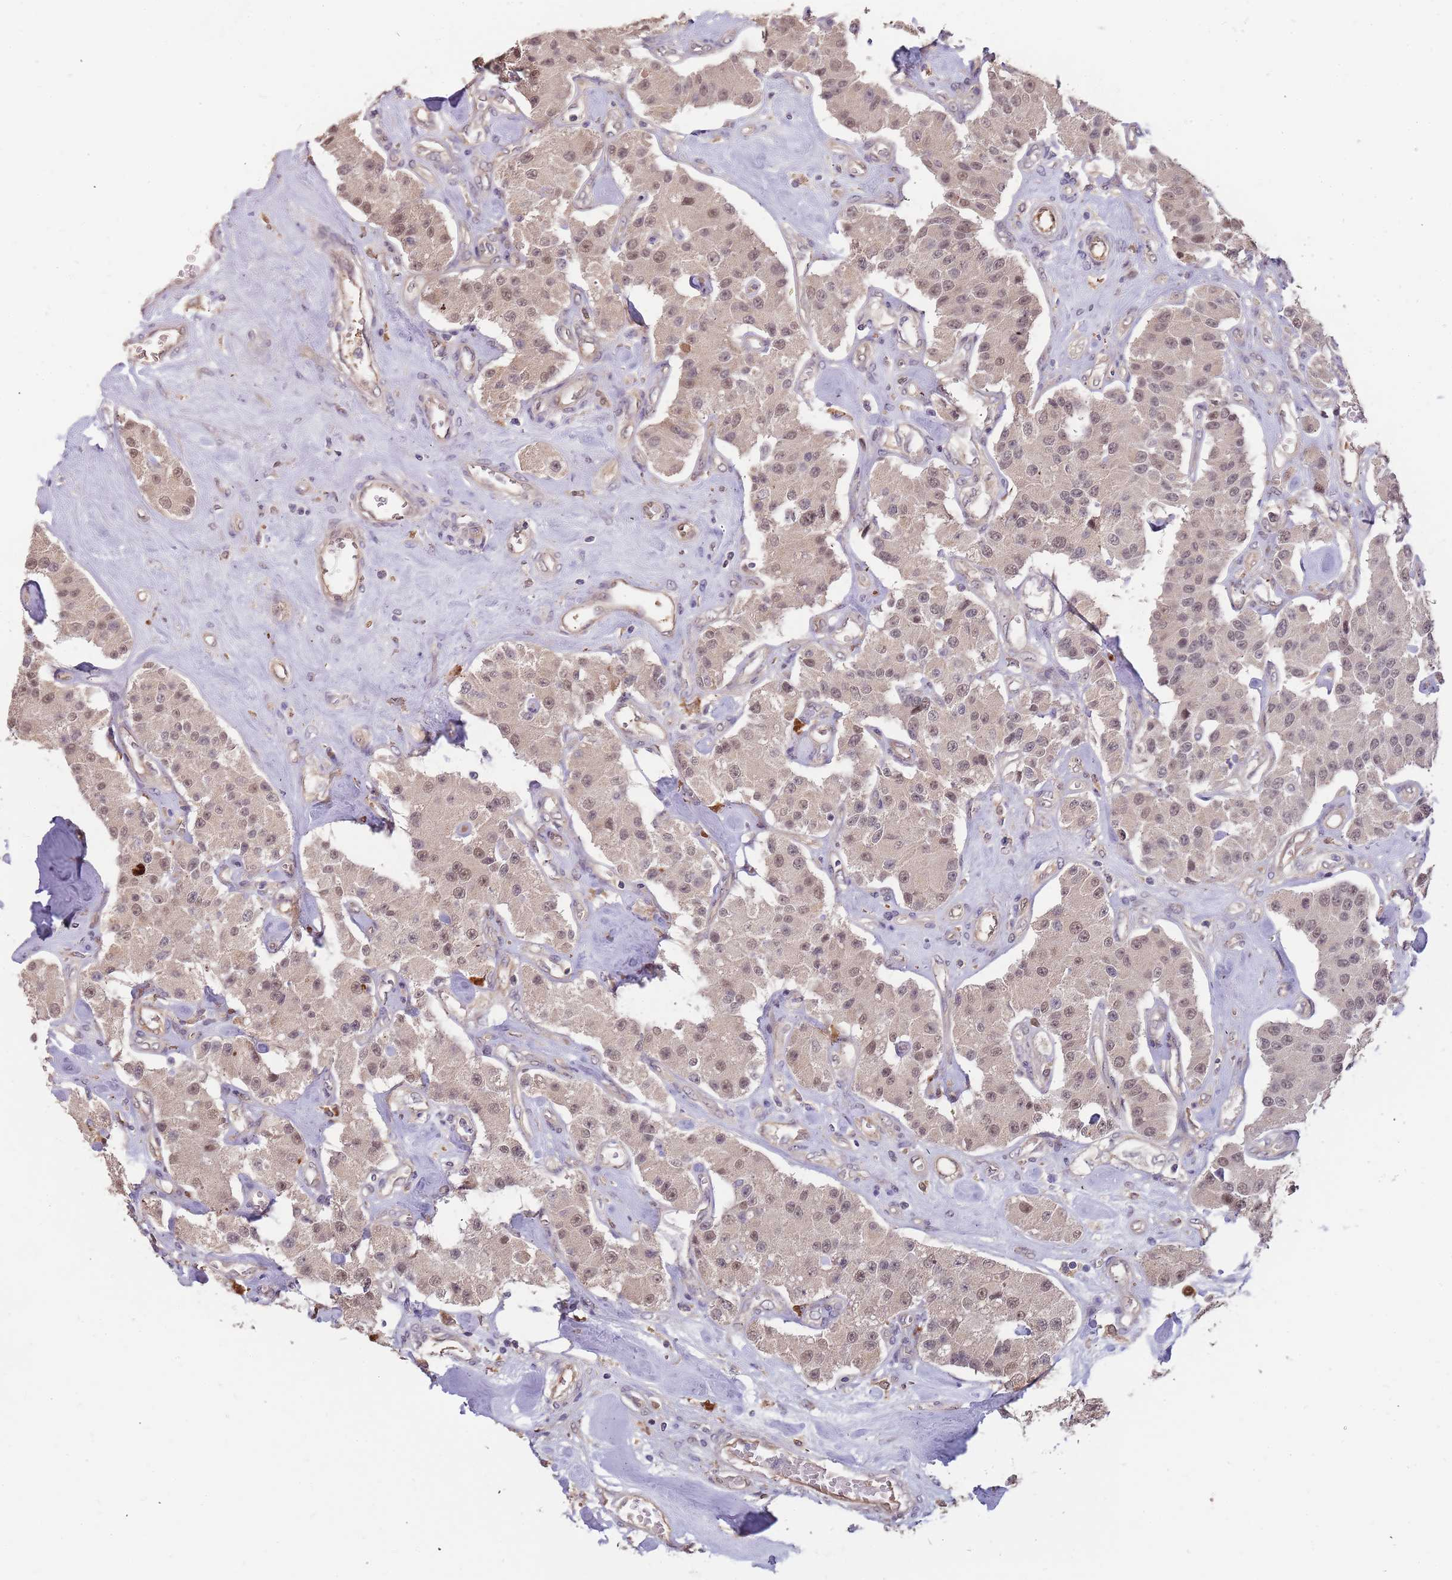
{"staining": {"intensity": "weak", "quantity": ">75%", "location": "cytoplasmic/membranous,nuclear"}, "tissue": "carcinoid", "cell_type": "Tumor cells", "image_type": "cancer", "snomed": [{"axis": "morphology", "description": "Carcinoid, malignant, NOS"}, {"axis": "topography", "description": "Pancreas"}], "caption": "IHC (DAB (3,3'-diaminobenzidine)) staining of human carcinoid (malignant) reveals weak cytoplasmic/membranous and nuclear protein expression in approximately >75% of tumor cells. (Stains: DAB (3,3'-diaminobenzidine) in brown, nuclei in blue, Microscopy: brightfield microscopy at high magnification).", "gene": "CDKN2AIPNL", "patient": {"sex": "male", "age": 41}}